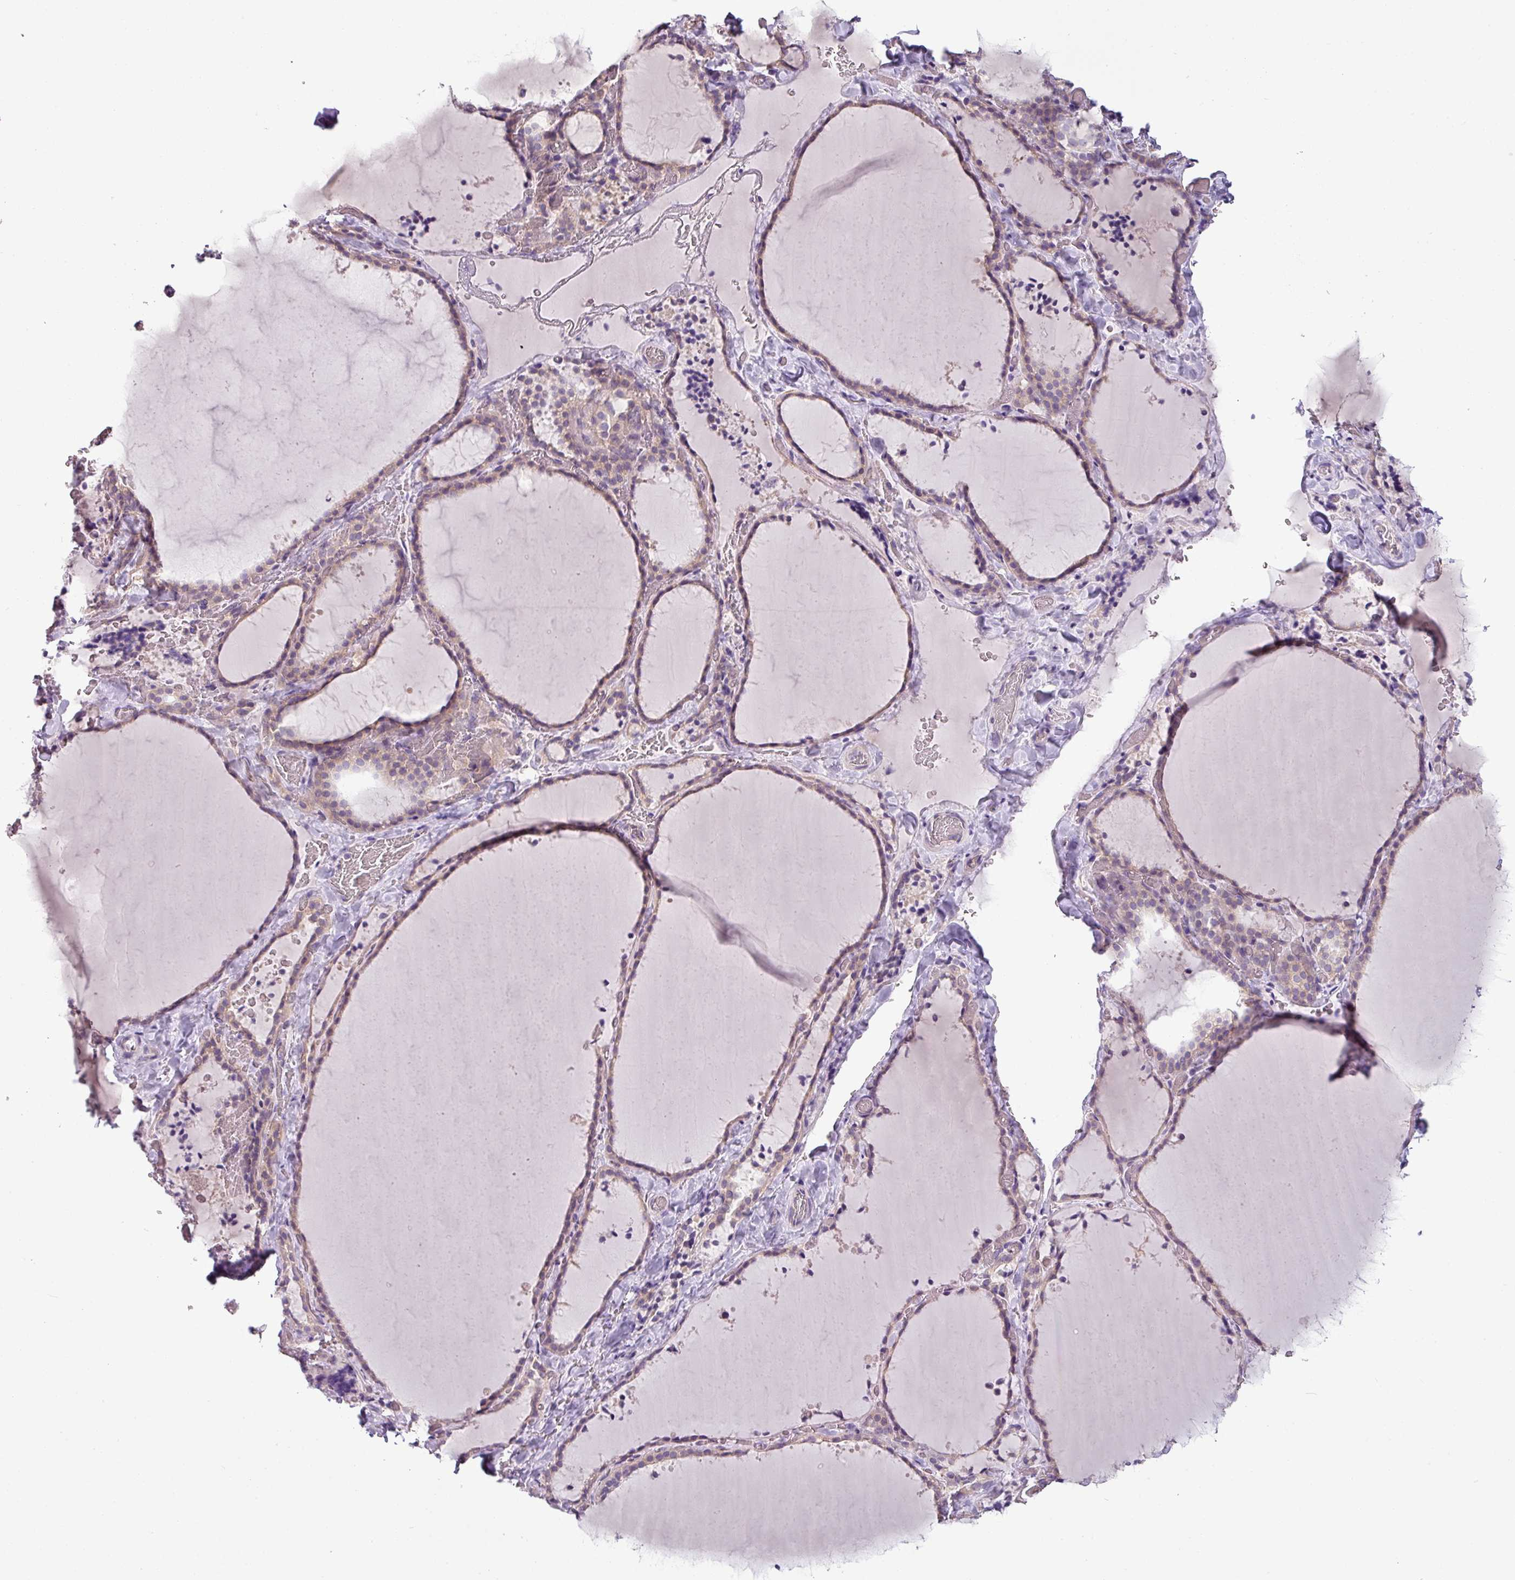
{"staining": {"intensity": "weak", "quantity": ">75%", "location": "cytoplasmic/membranous"}, "tissue": "thyroid gland", "cell_type": "Glandular cells", "image_type": "normal", "snomed": [{"axis": "morphology", "description": "Normal tissue, NOS"}, {"axis": "topography", "description": "Thyroid gland"}], "caption": "This photomicrograph shows normal thyroid gland stained with immunohistochemistry to label a protein in brown. The cytoplasmic/membranous of glandular cells show weak positivity for the protein. Nuclei are counter-stained blue.", "gene": "TOR1AIP2", "patient": {"sex": "female", "age": 22}}